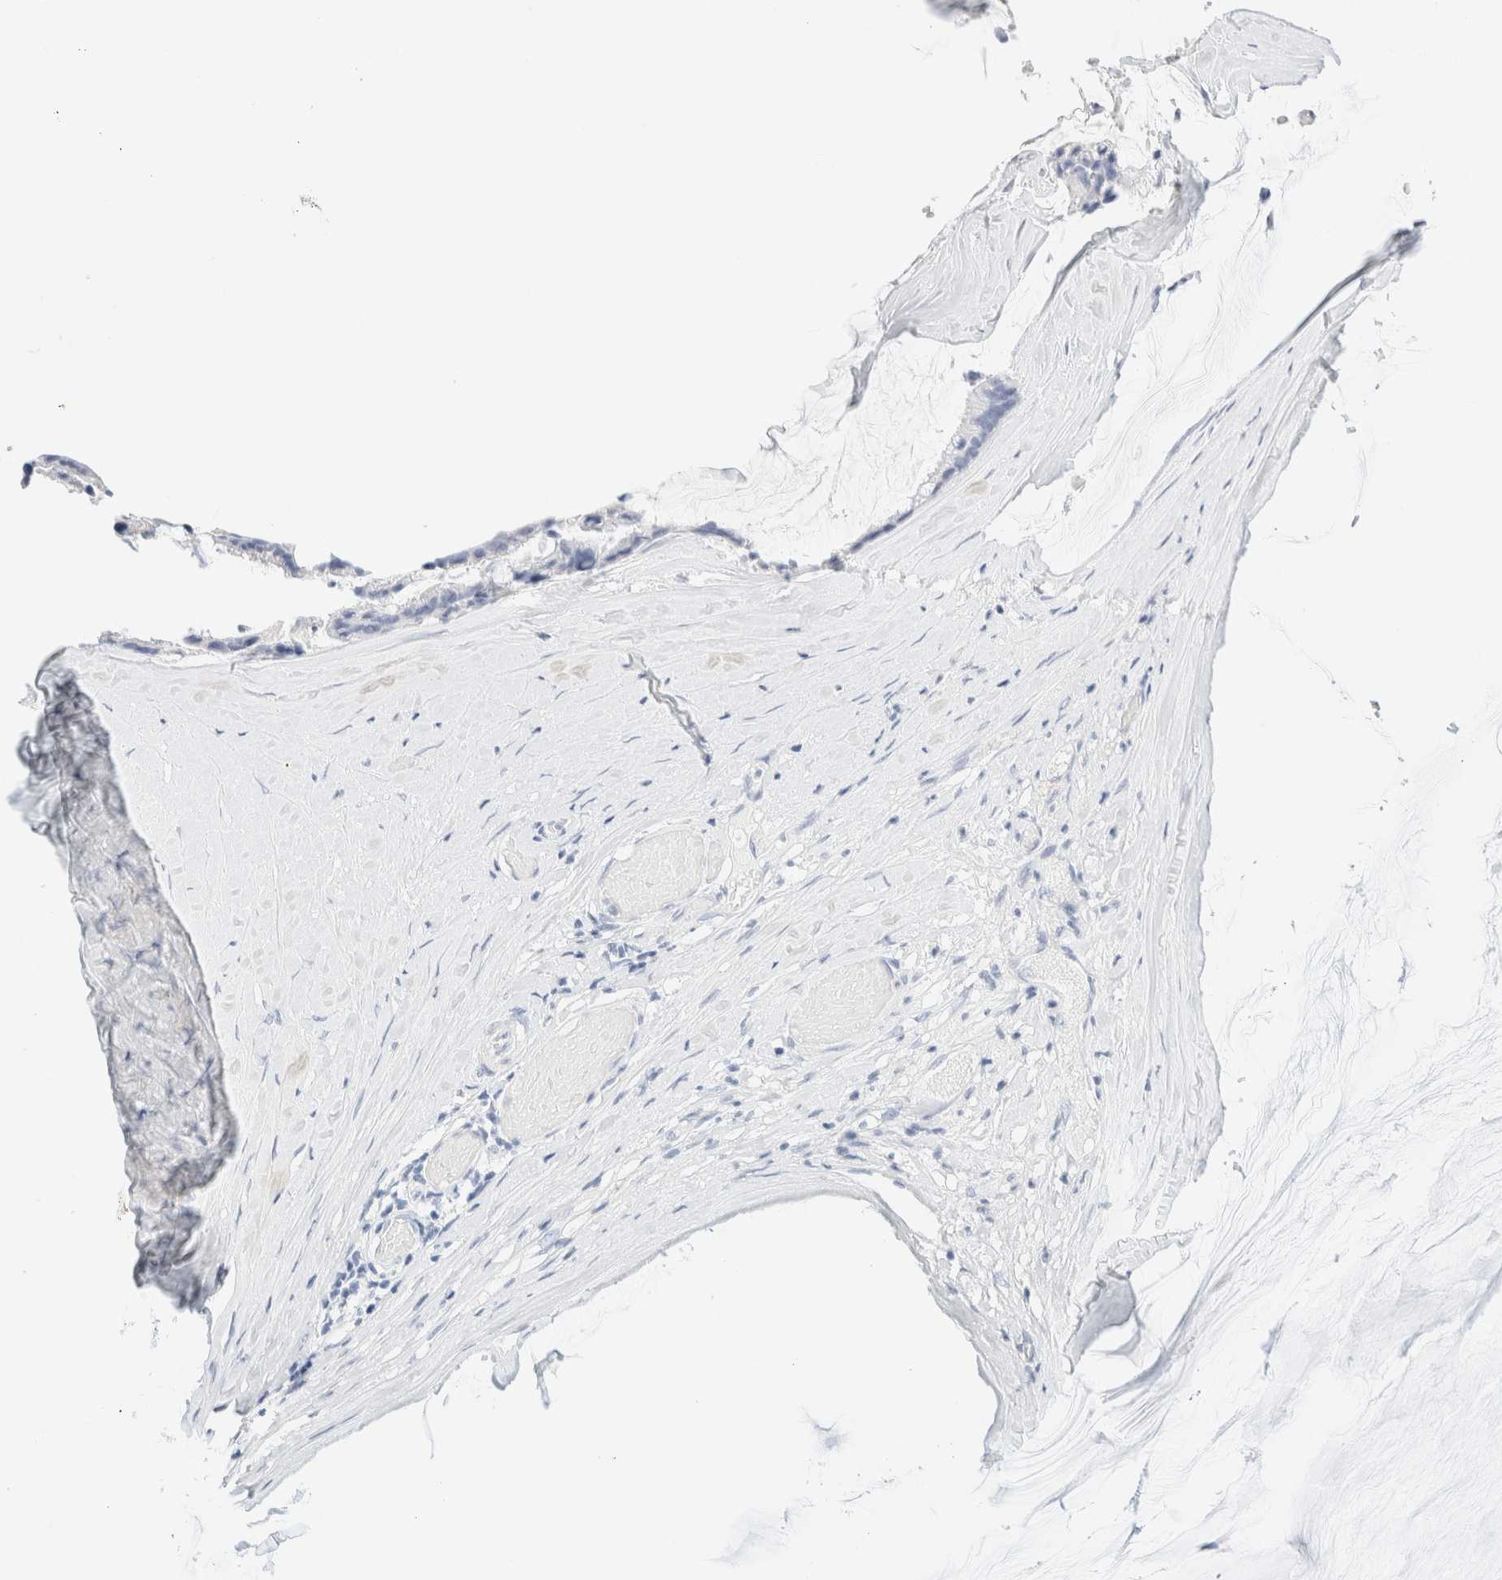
{"staining": {"intensity": "negative", "quantity": "none", "location": "none"}, "tissue": "ovarian cancer", "cell_type": "Tumor cells", "image_type": "cancer", "snomed": [{"axis": "morphology", "description": "Cystadenocarcinoma, mucinous, NOS"}, {"axis": "topography", "description": "Ovary"}], "caption": "An immunohistochemistry histopathology image of ovarian cancer (mucinous cystadenocarcinoma) is shown. There is no staining in tumor cells of ovarian cancer (mucinous cystadenocarcinoma).", "gene": "DPYS", "patient": {"sex": "female", "age": 39}}